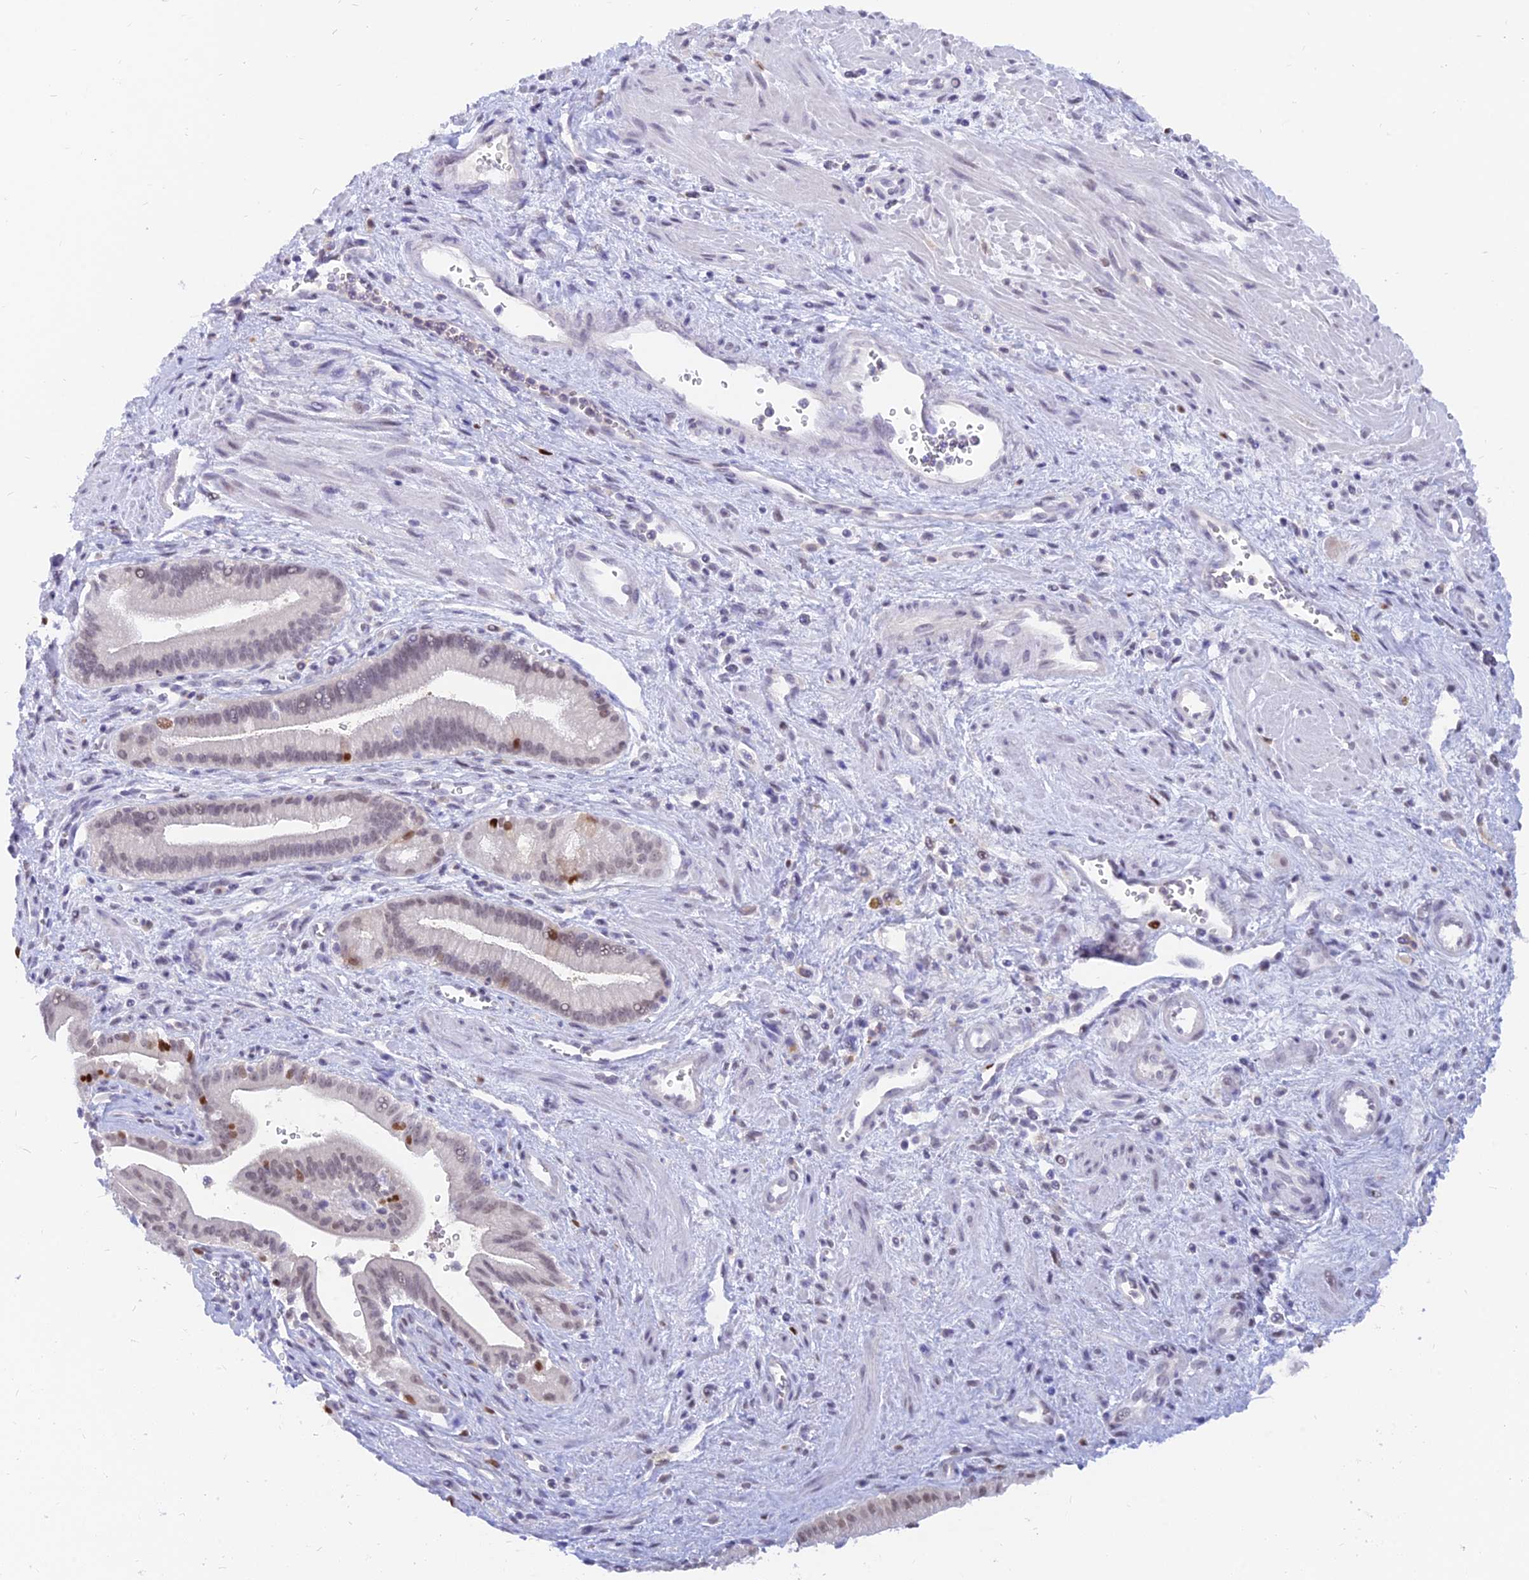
{"staining": {"intensity": "moderate", "quantity": "<25%", "location": "nuclear"}, "tissue": "pancreatic cancer", "cell_type": "Tumor cells", "image_type": "cancer", "snomed": [{"axis": "morphology", "description": "Adenocarcinoma, NOS"}, {"axis": "topography", "description": "Pancreas"}], "caption": "The image exhibits immunohistochemical staining of adenocarcinoma (pancreatic). There is moderate nuclear expression is present in about <25% of tumor cells.", "gene": "DPY30", "patient": {"sex": "male", "age": 78}}